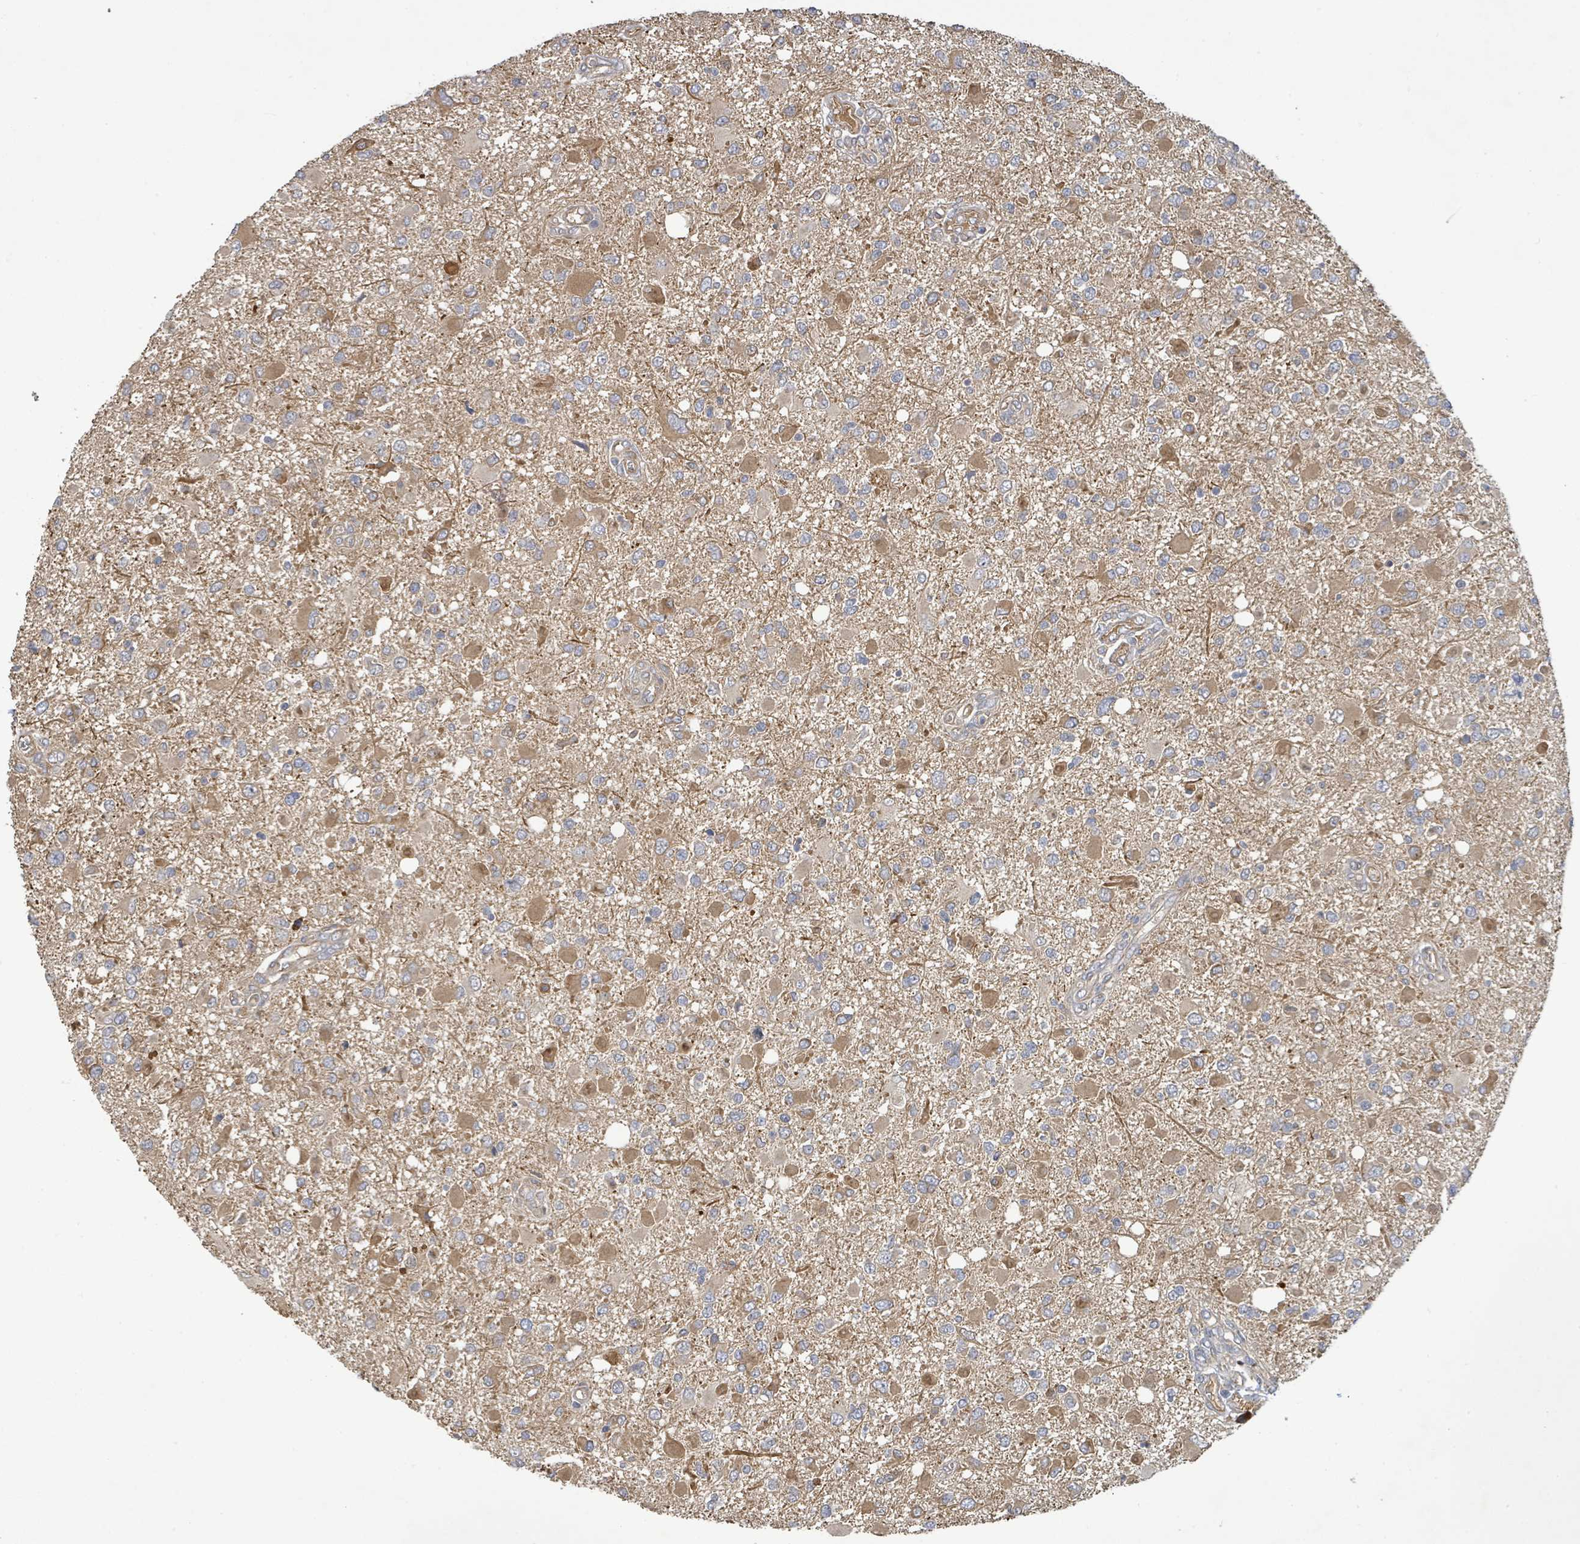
{"staining": {"intensity": "weak", "quantity": "<25%", "location": "cytoplasmic/membranous"}, "tissue": "glioma", "cell_type": "Tumor cells", "image_type": "cancer", "snomed": [{"axis": "morphology", "description": "Glioma, malignant, High grade"}, {"axis": "topography", "description": "Brain"}], "caption": "The histopathology image displays no staining of tumor cells in glioma.", "gene": "STARD4", "patient": {"sex": "male", "age": 53}}